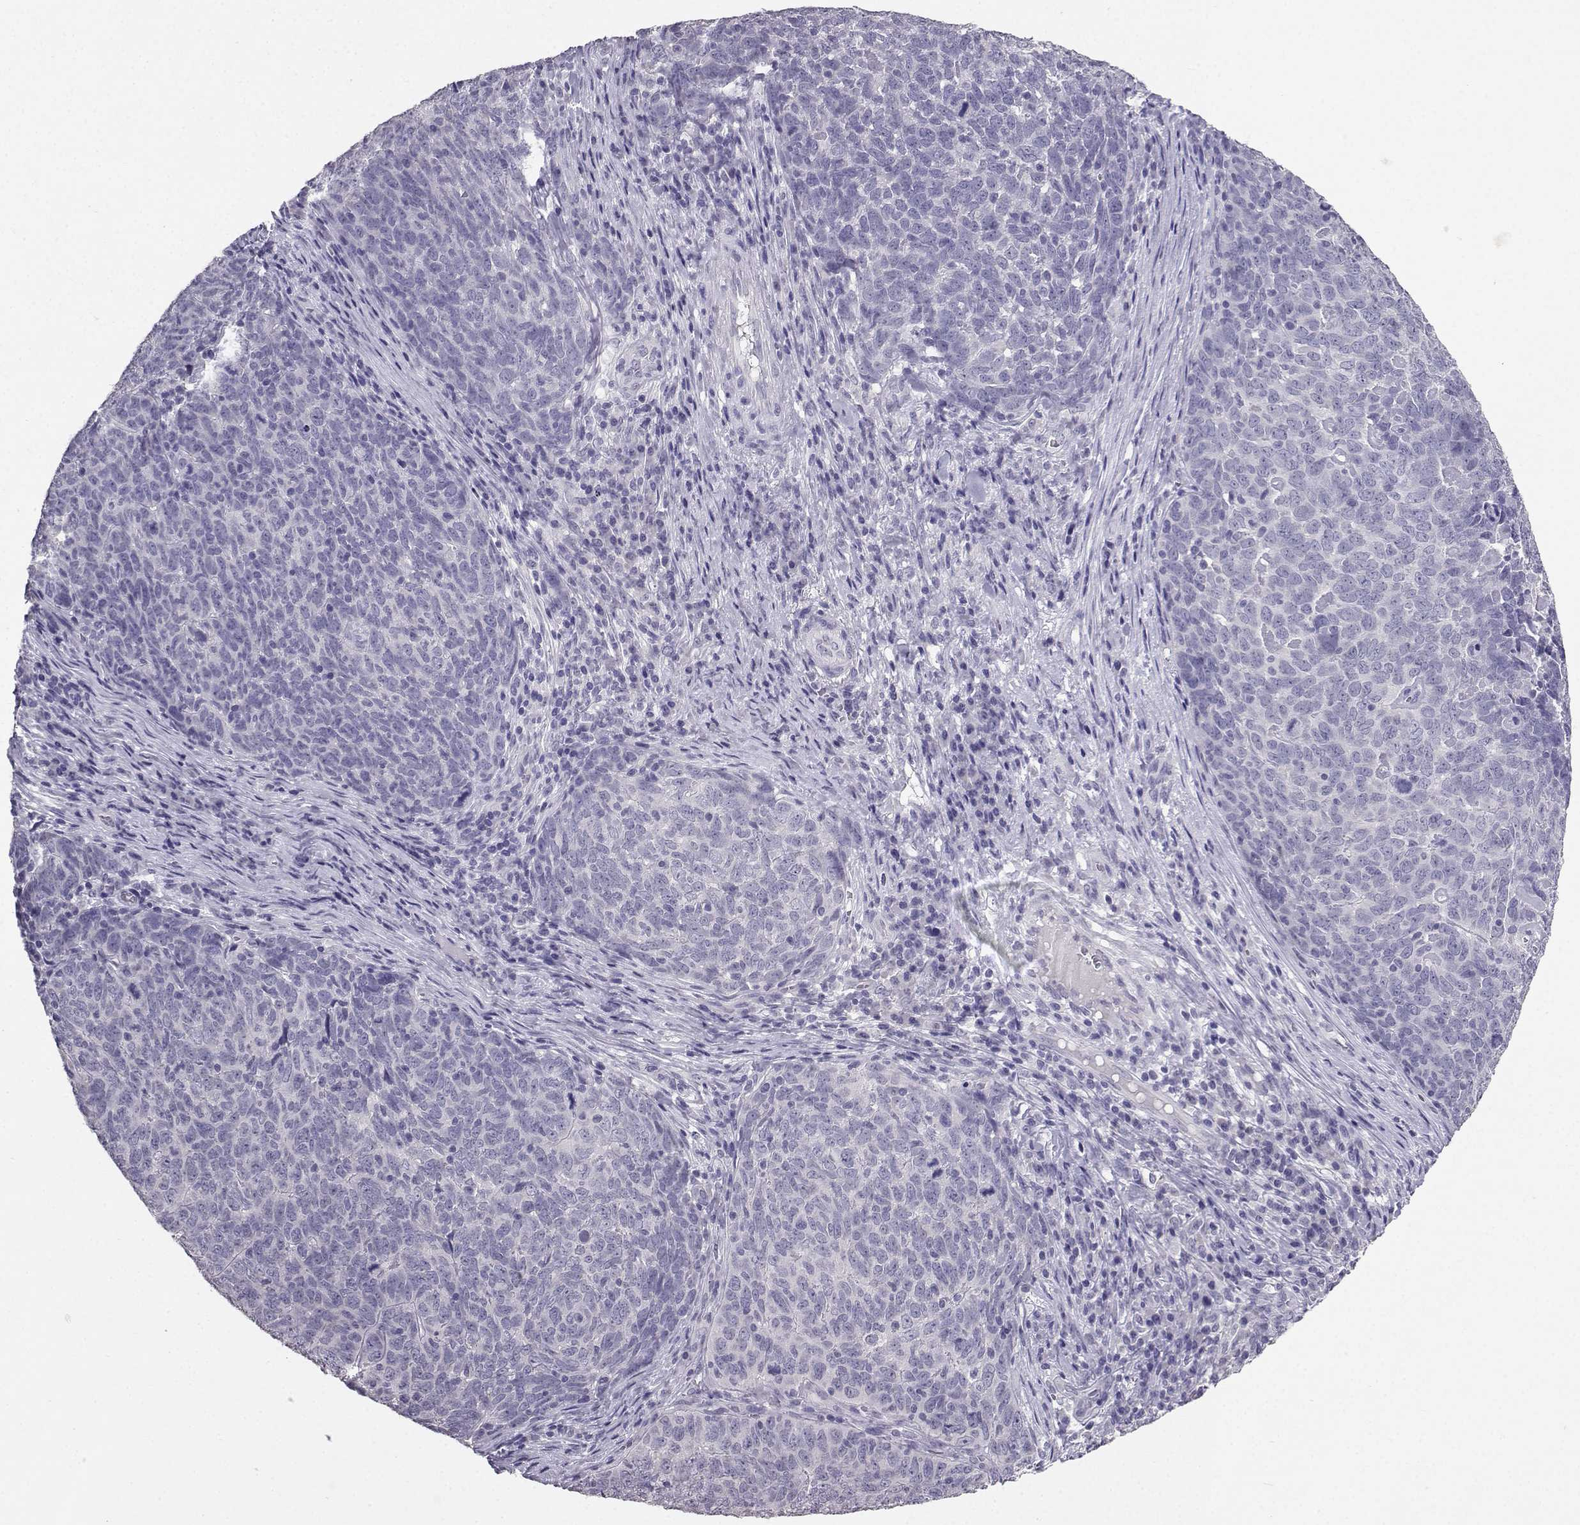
{"staining": {"intensity": "negative", "quantity": "none", "location": "none"}, "tissue": "skin cancer", "cell_type": "Tumor cells", "image_type": "cancer", "snomed": [{"axis": "morphology", "description": "Squamous cell carcinoma, NOS"}, {"axis": "topography", "description": "Skin"}, {"axis": "topography", "description": "Anal"}], "caption": "A photomicrograph of skin squamous cell carcinoma stained for a protein reveals no brown staining in tumor cells.", "gene": "SPAG11B", "patient": {"sex": "female", "age": 51}}